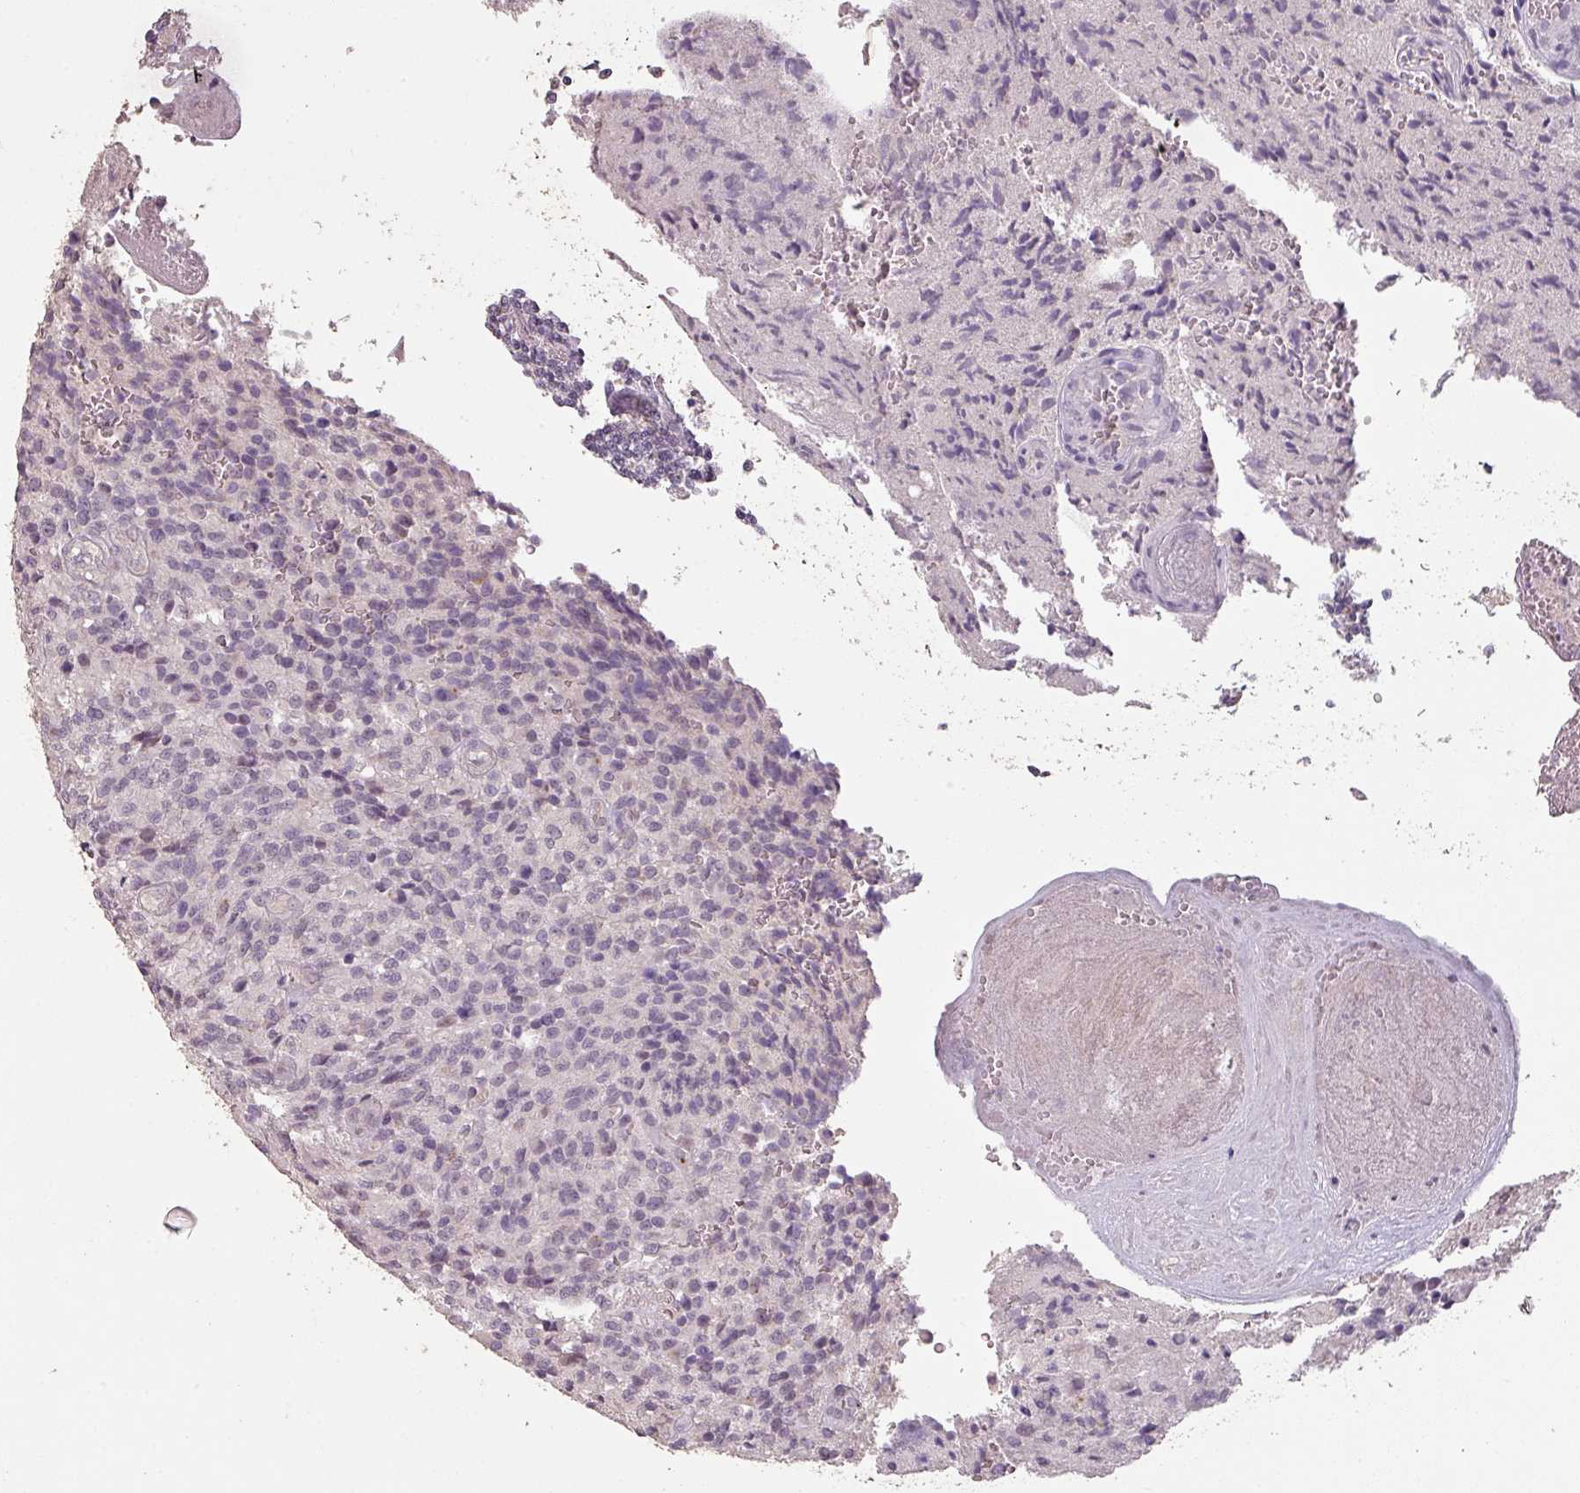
{"staining": {"intensity": "negative", "quantity": "none", "location": "none"}, "tissue": "glioma", "cell_type": "Tumor cells", "image_type": "cancer", "snomed": [{"axis": "morphology", "description": "Normal tissue, NOS"}, {"axis": "morphology", "description": "Glioma, malignant, High grade"}, {"axis": "topography", "description": "Cerebral cortex"}], "caption": "IHC of malignant glioma (high-grade) displays no staining in tumor cells.", "gene": "LYPLA1", "patient": {"sex": "male", "age": 56}}